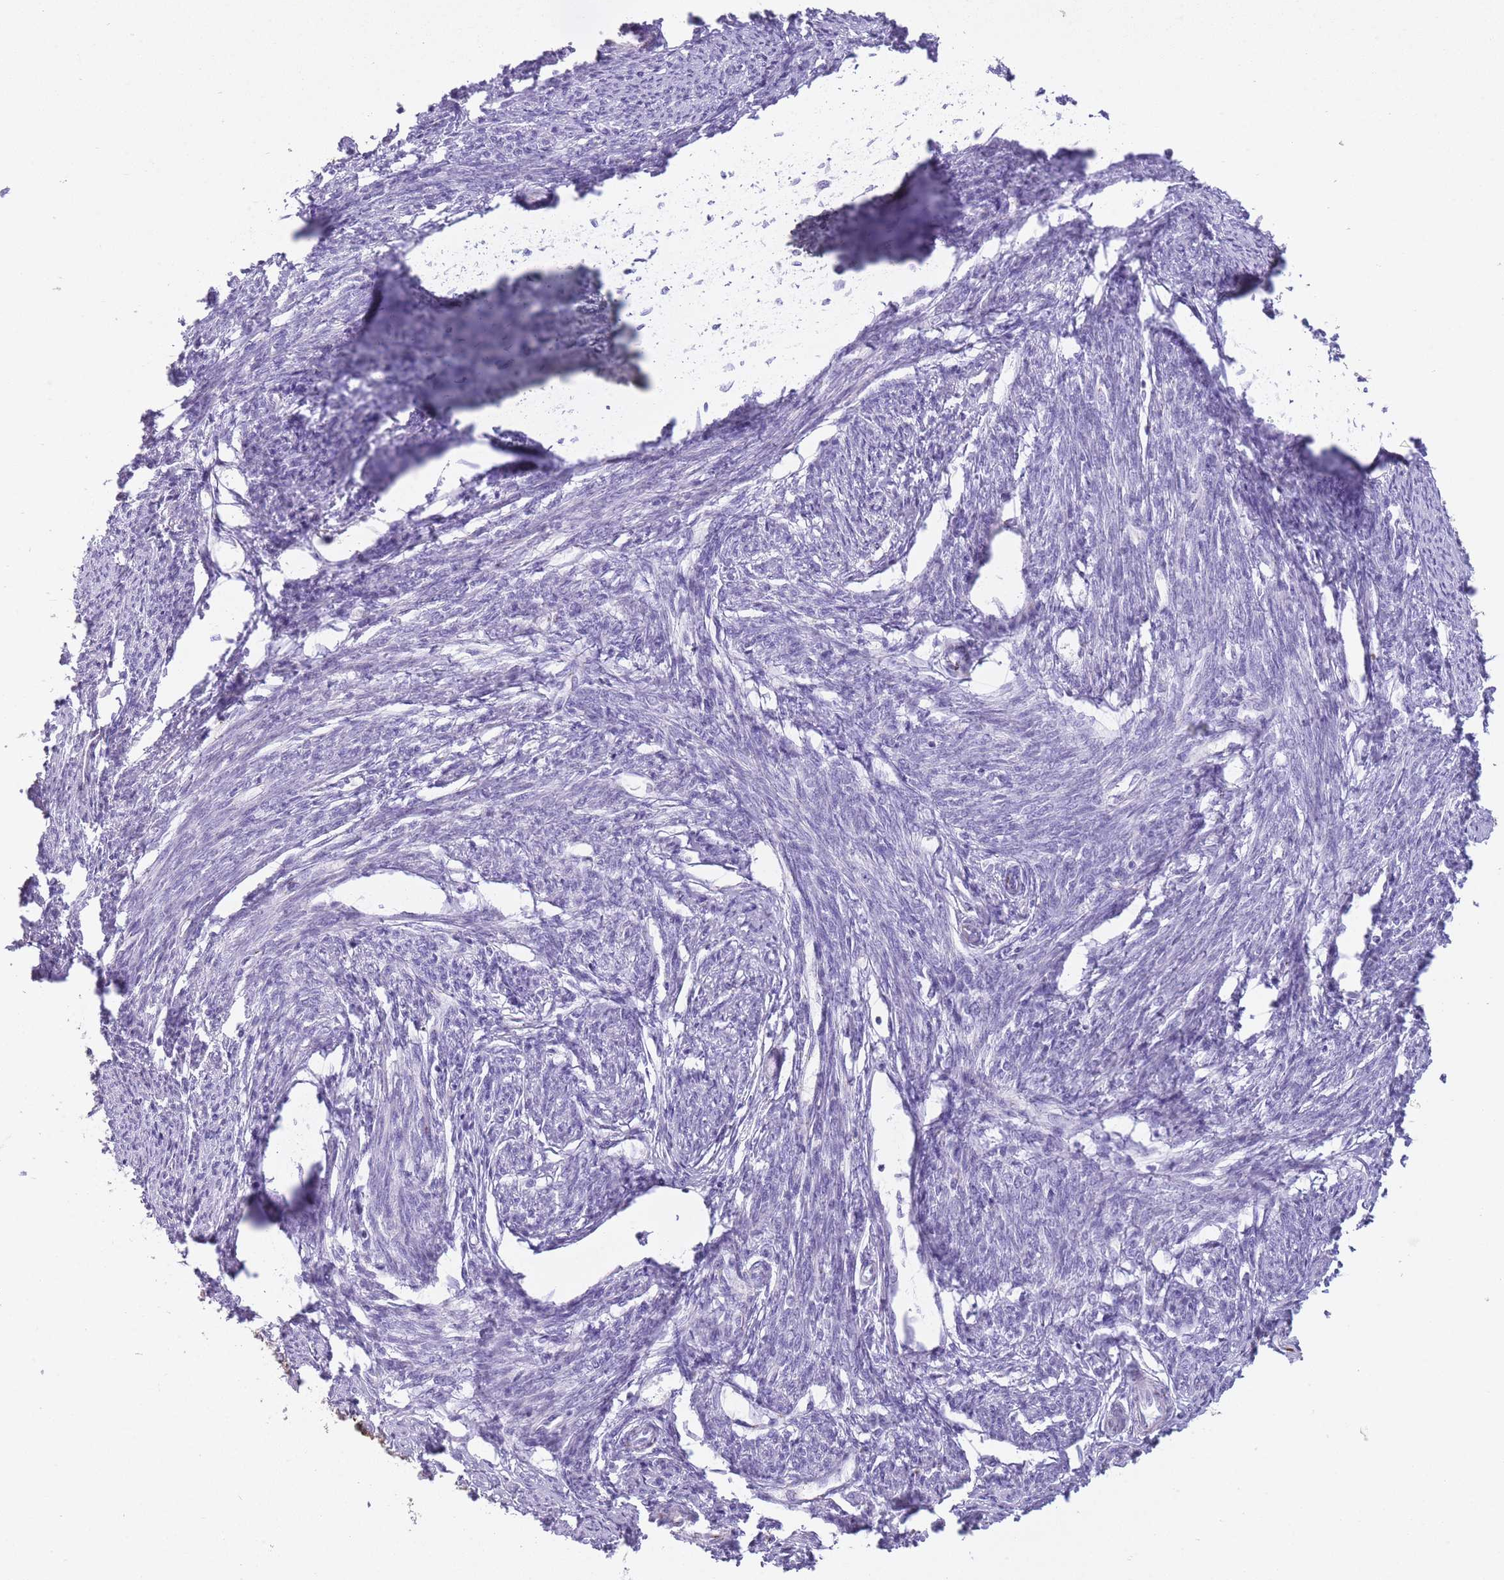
{"staining": {"intensity": "negative", "quantity": "none", "location": "none"}, "tissue": "smooth muscle", "cell_type": "Smooth muscle cells", "image_type": "normal", "snomed": [{"axis": "morphology", "description": "Normal tissue, NOS"}, {"axis": "topography", "description": "Smooth muscle"}, {"axis": "topography", "description": "Uterus"}], "caption": "Smooth muscle stained for a protein using IHC shows no staining smooth muscle cells.", "gene": "B4GALT2", "patient": {"sex": "female", "age": 59}}